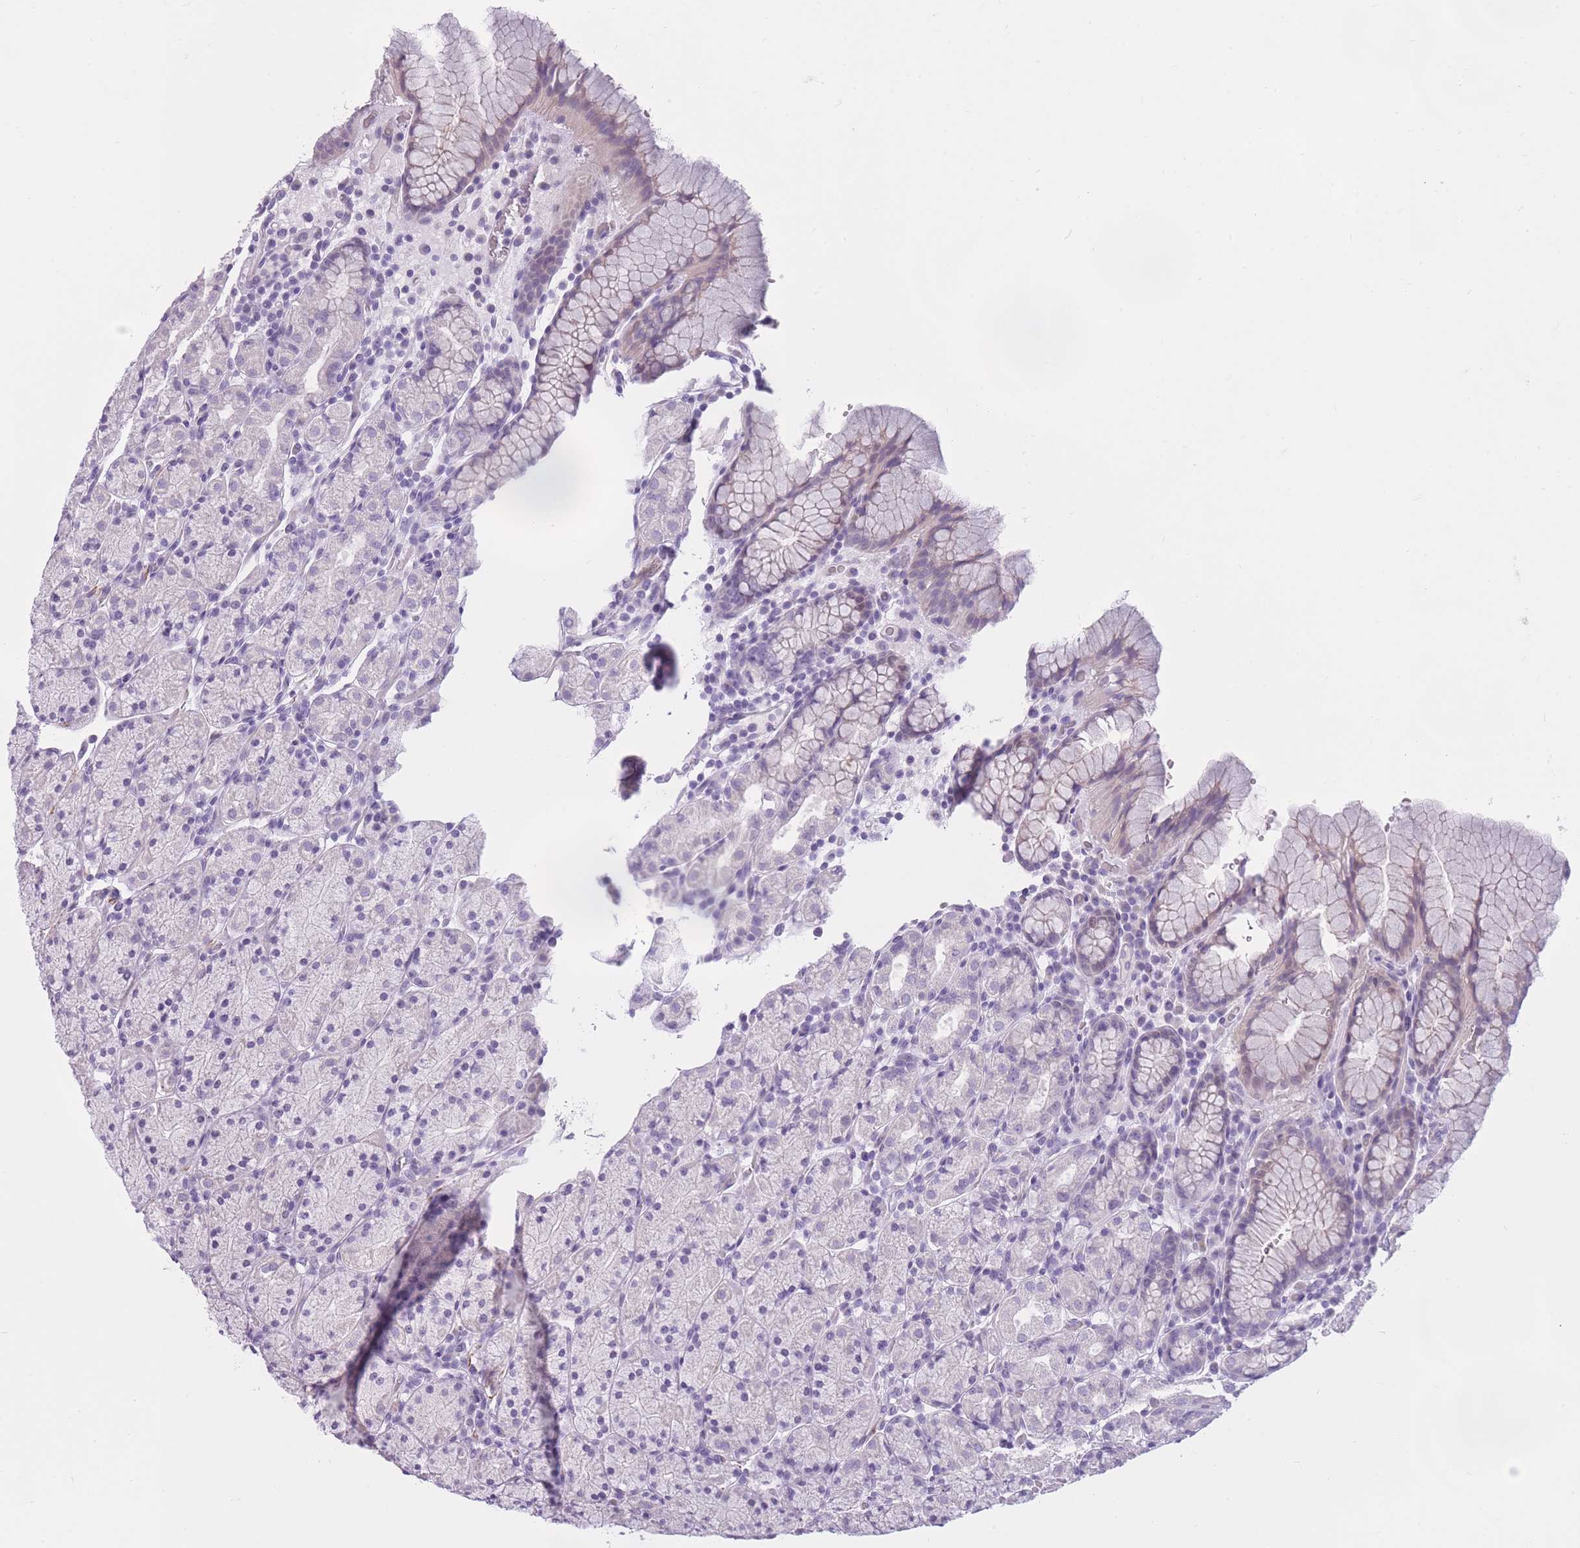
{"staining": {"intensity": "negative", "quantity": "none", "location": "none"}, "tissue": "stomach", "cell_type": "Glandular cells", "image_type": "normal", "snomed": [{"axis": "morphology", "description": "Normal tissue, NOS"}, {"axis": "topography", "description": "Stomach, upper"}, {"axis": "topography", "description": "Stomach"}], "caption": "Immunohistochemical staining of benign stomach exhibits no significant staining in glandular cells.", "gene": "GOLGA6A", "patient": {"sex": "male", "age": 62}}